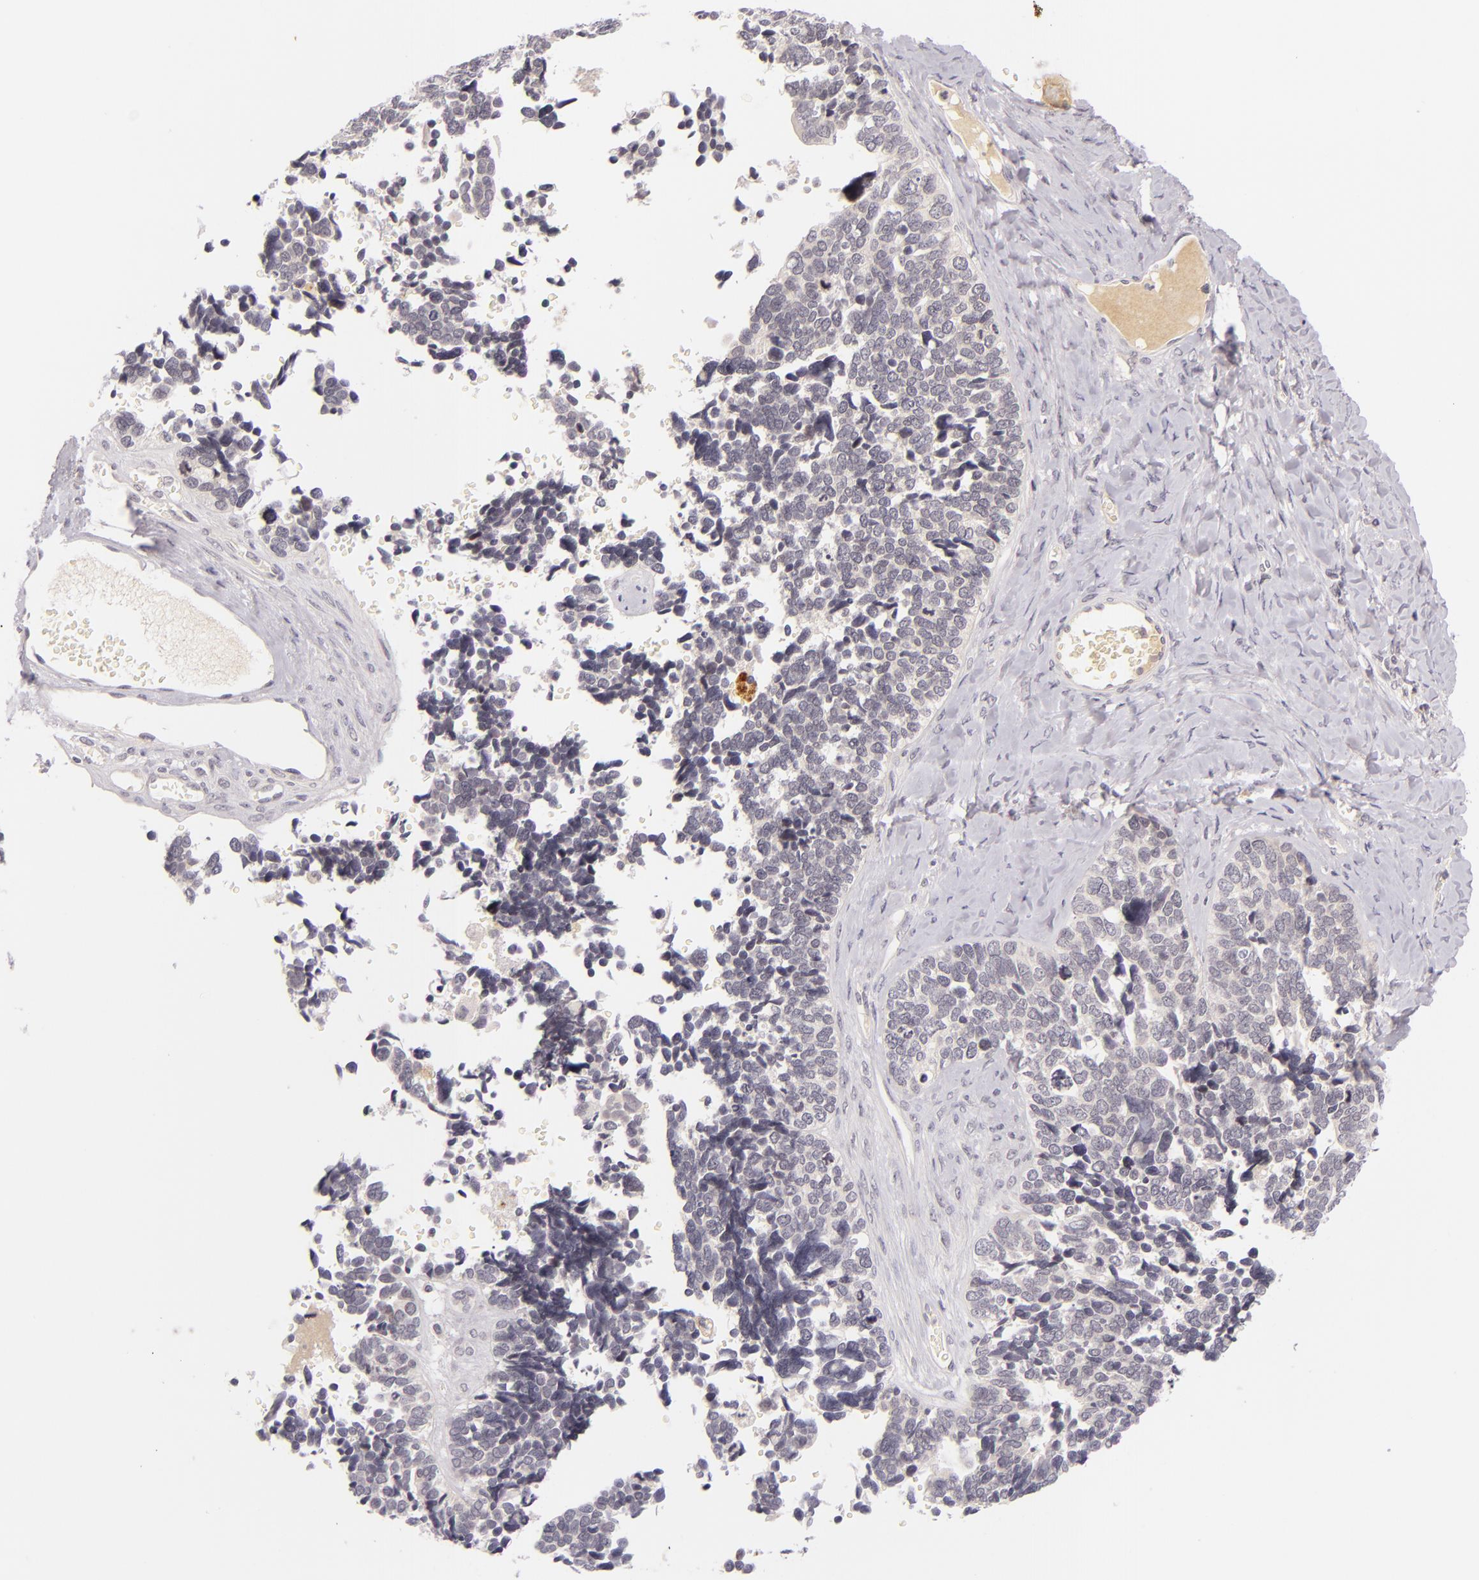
{"staining": {"intensity": "negative", "quantity": "none", "location": "none"}, "tissue": "ovarian cancer", "cell_type": "Tumor cells", "image_type": "cancer", "snomed": [{"axis": "morphology", "description": "Cystadenocarcinoma, serous, NOS"}, {"axis": "topography", "description": "Ovary"}], "caption": "There is no significant positivity in tumor cells of ovarian serous cystadenocarcinoma.", "gene": "CASP8", "patient": {"sex": "female", "age": 77}}